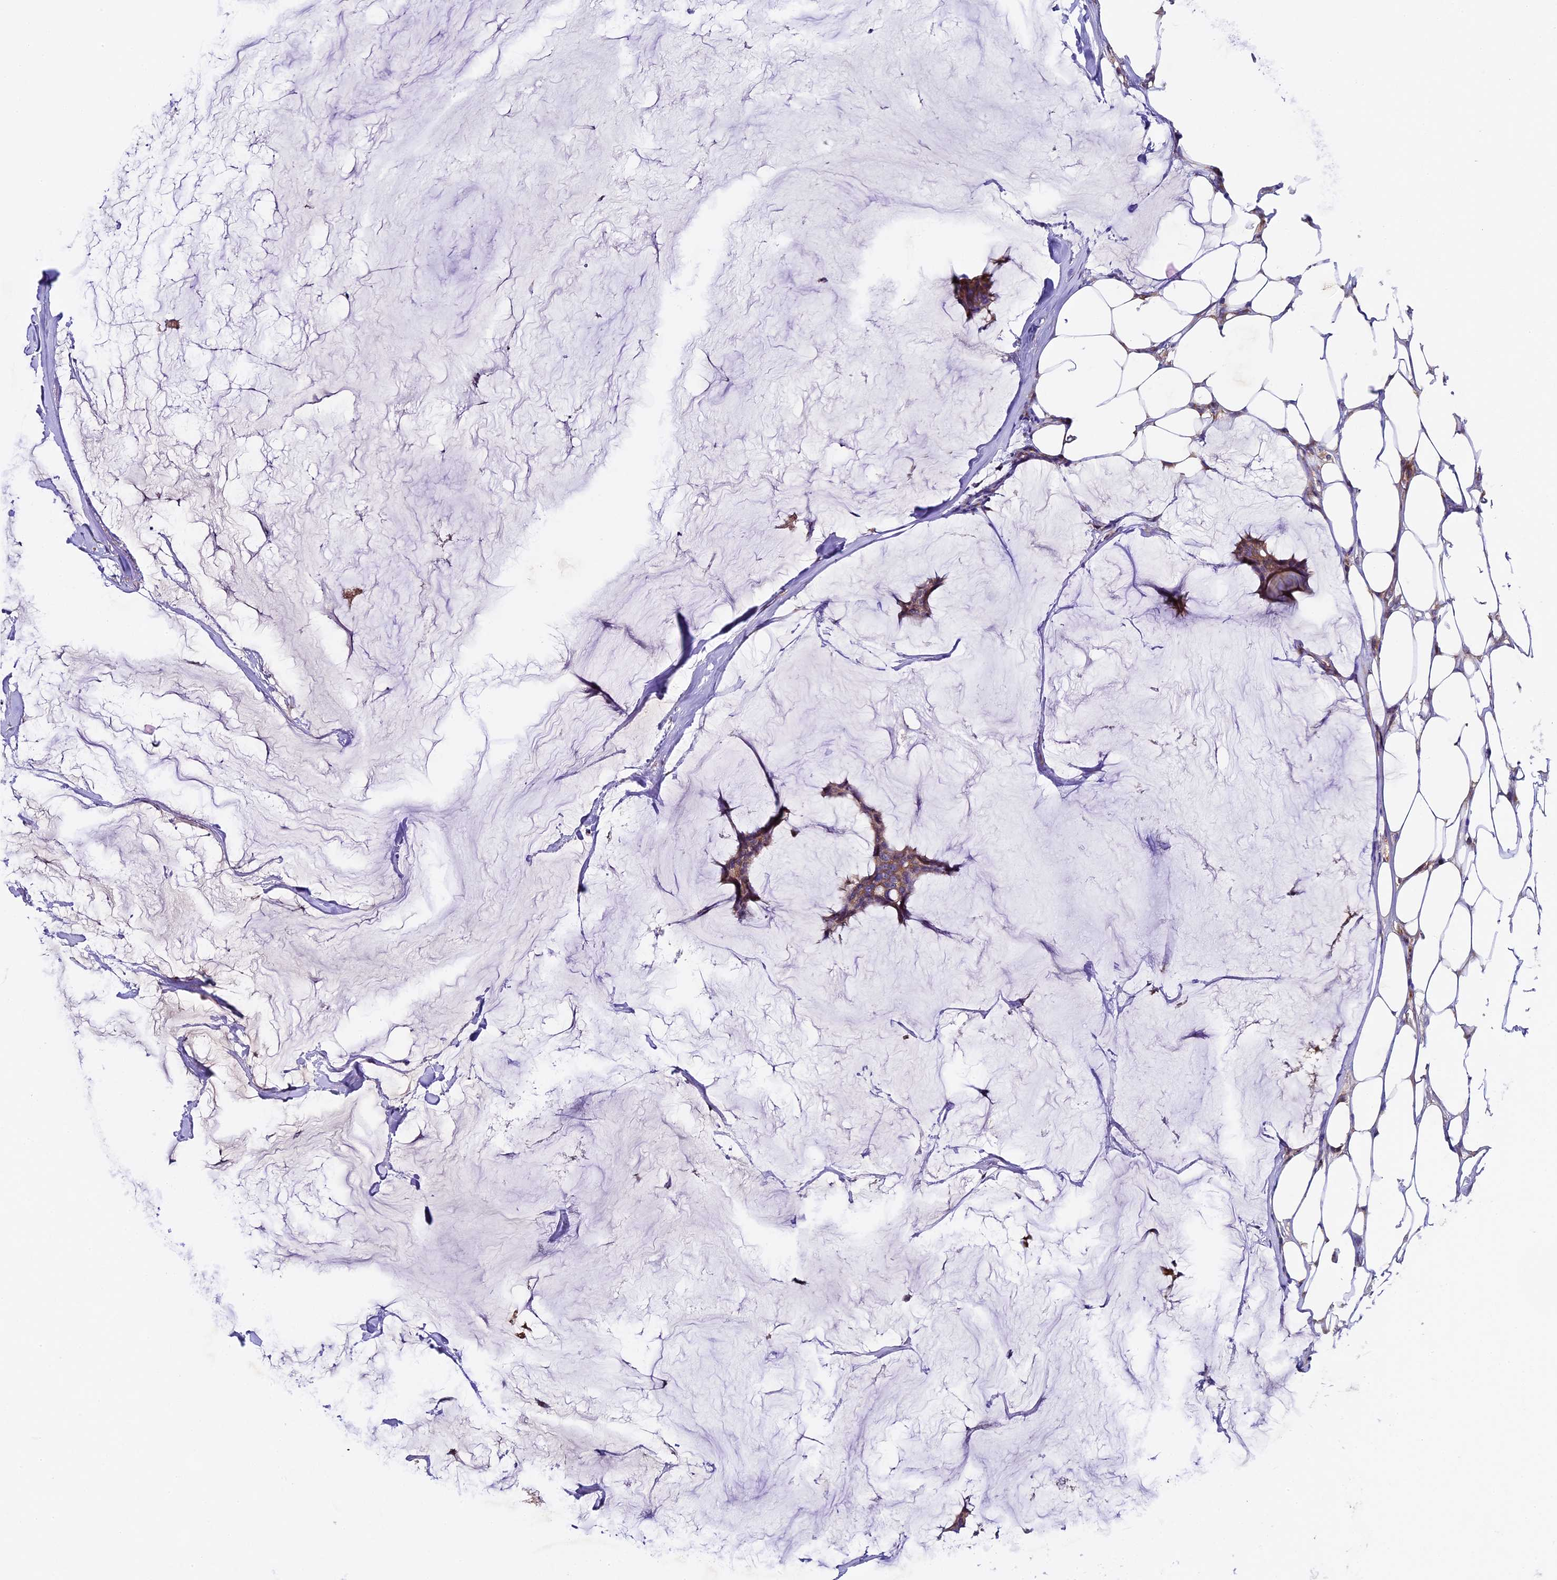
{"staining": {"intensity": "weak", "quantity": ">75%", "location": "cytoplasmic/membranous"}, "tissue": "breast cancer", "cell_type": "Tumor cells", "image_type": "cancer", "snomed": [{"axis": "morphology", "description": "Duct carcinoma"}, {"axis": "topography", "description": "Breast"}], "caption": "Immunohistochemistry staining of breast cancer, which exhibits low levels of weak cytoplasmic/membranous staining in approximately >75% of tumor cells indicating weak cytoplasmic/membranous protein expression. The staining was performed using DAB (3,3'-diaminobenzidine) (brown) for protein detection and nuclei were counterstained in hematoxylin (blue).", "gene": "PIGU", "patient": {"sex": "female", "age": 93}}